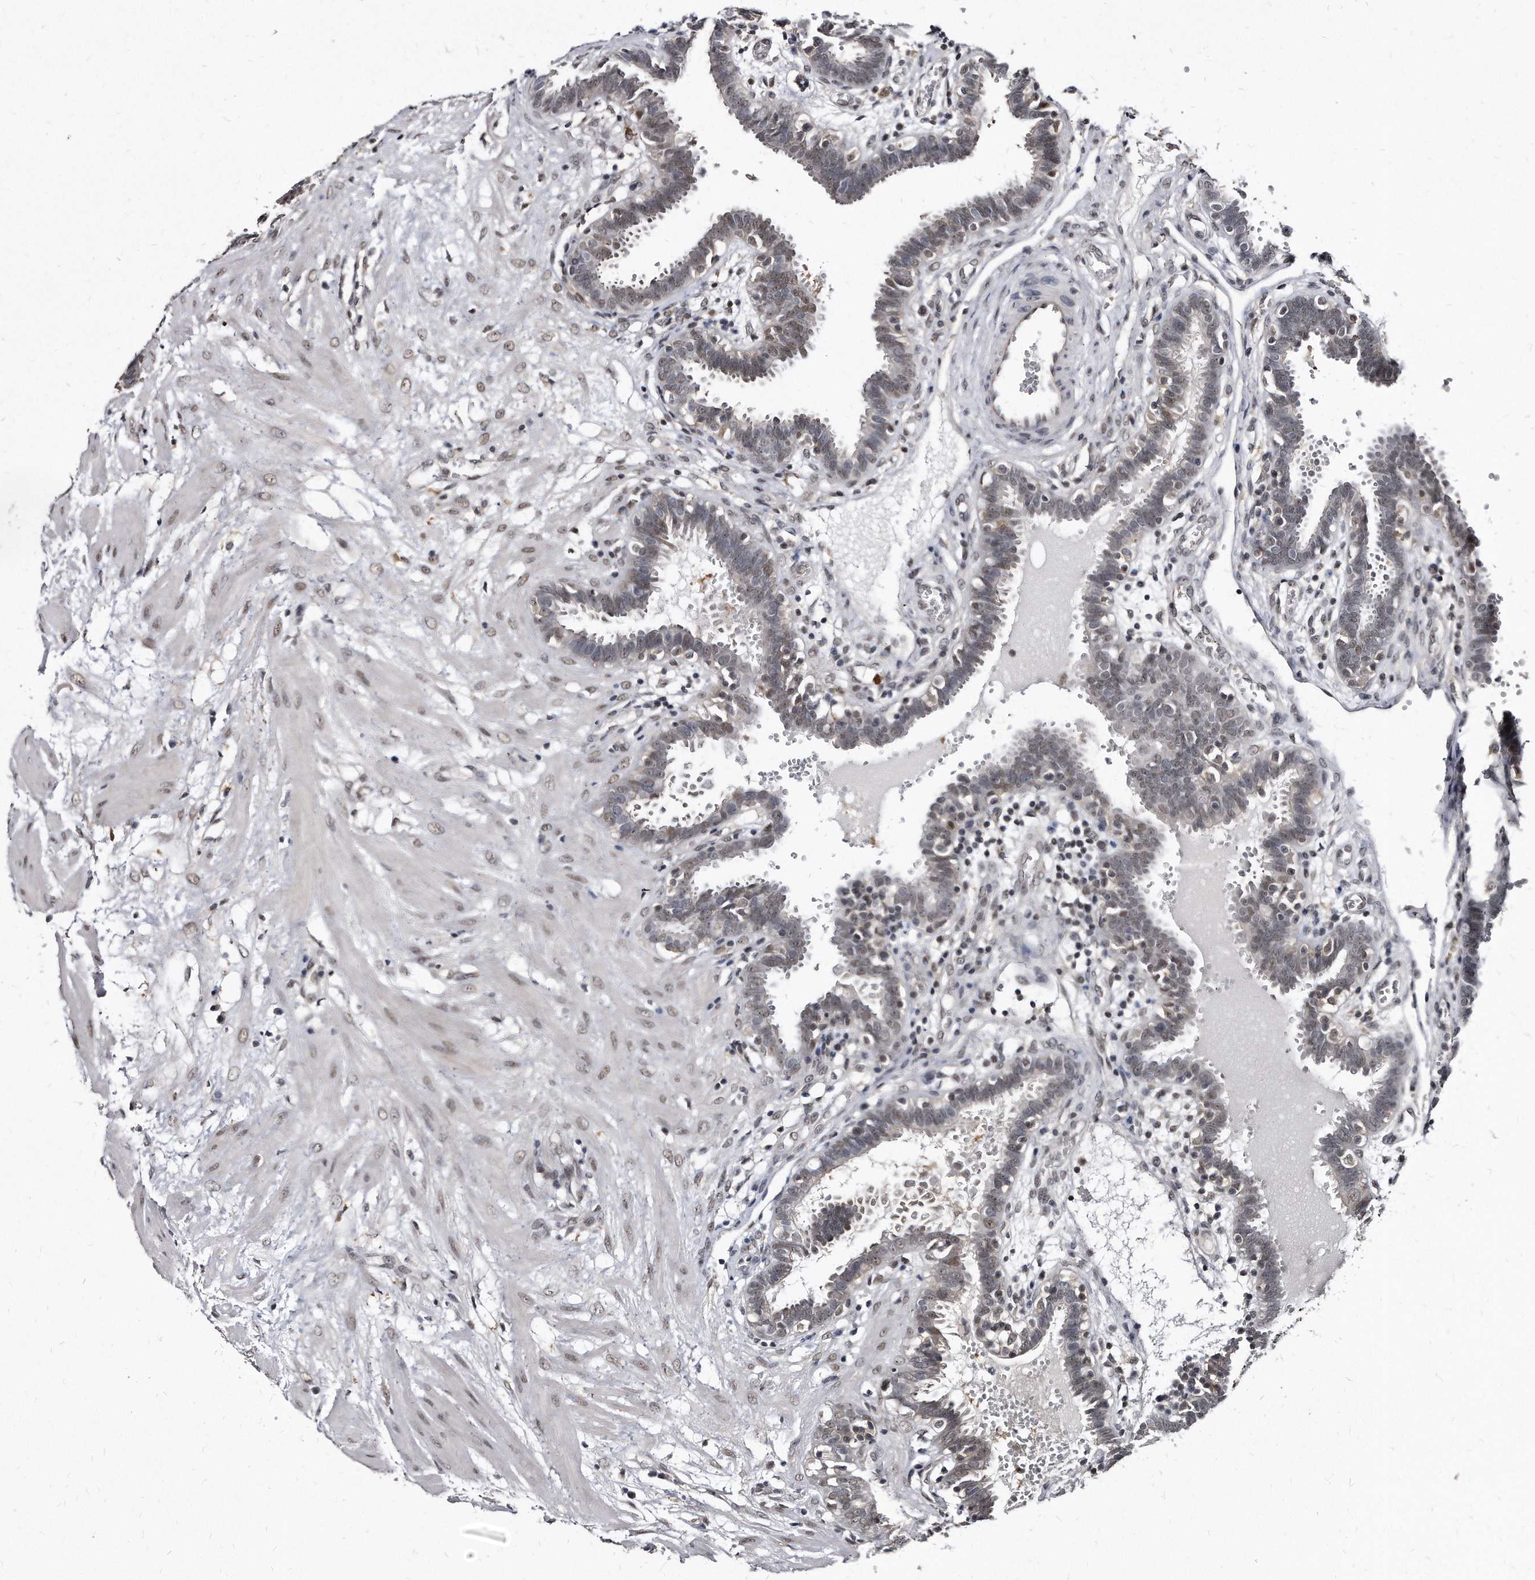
{"staining": {"intensity": "negative", "quantity": "none", "location": "none"}, "tissue": "fallopian tube", "cell_type": "Glandular cells", "image_type": "normal", "snomed": [{"axis": "morphology", "description": "Normal tissue, NOS"}, {"axis": "topography", "description": "Fallopian tube"}, {"axis": "topography", "description": "Placenta"}], "caption": "A high-resolution micrograph shows immunohistochemistry (IHC) staining of benign fallopian tube, which reveals no significant expression in glandular cells. (DAB immunohistochemistry (IHC) visualized using brightfield microscopy, high magnification).", "gene": "KLHDC3", "patient": {"sex": "female", "age": 32}}